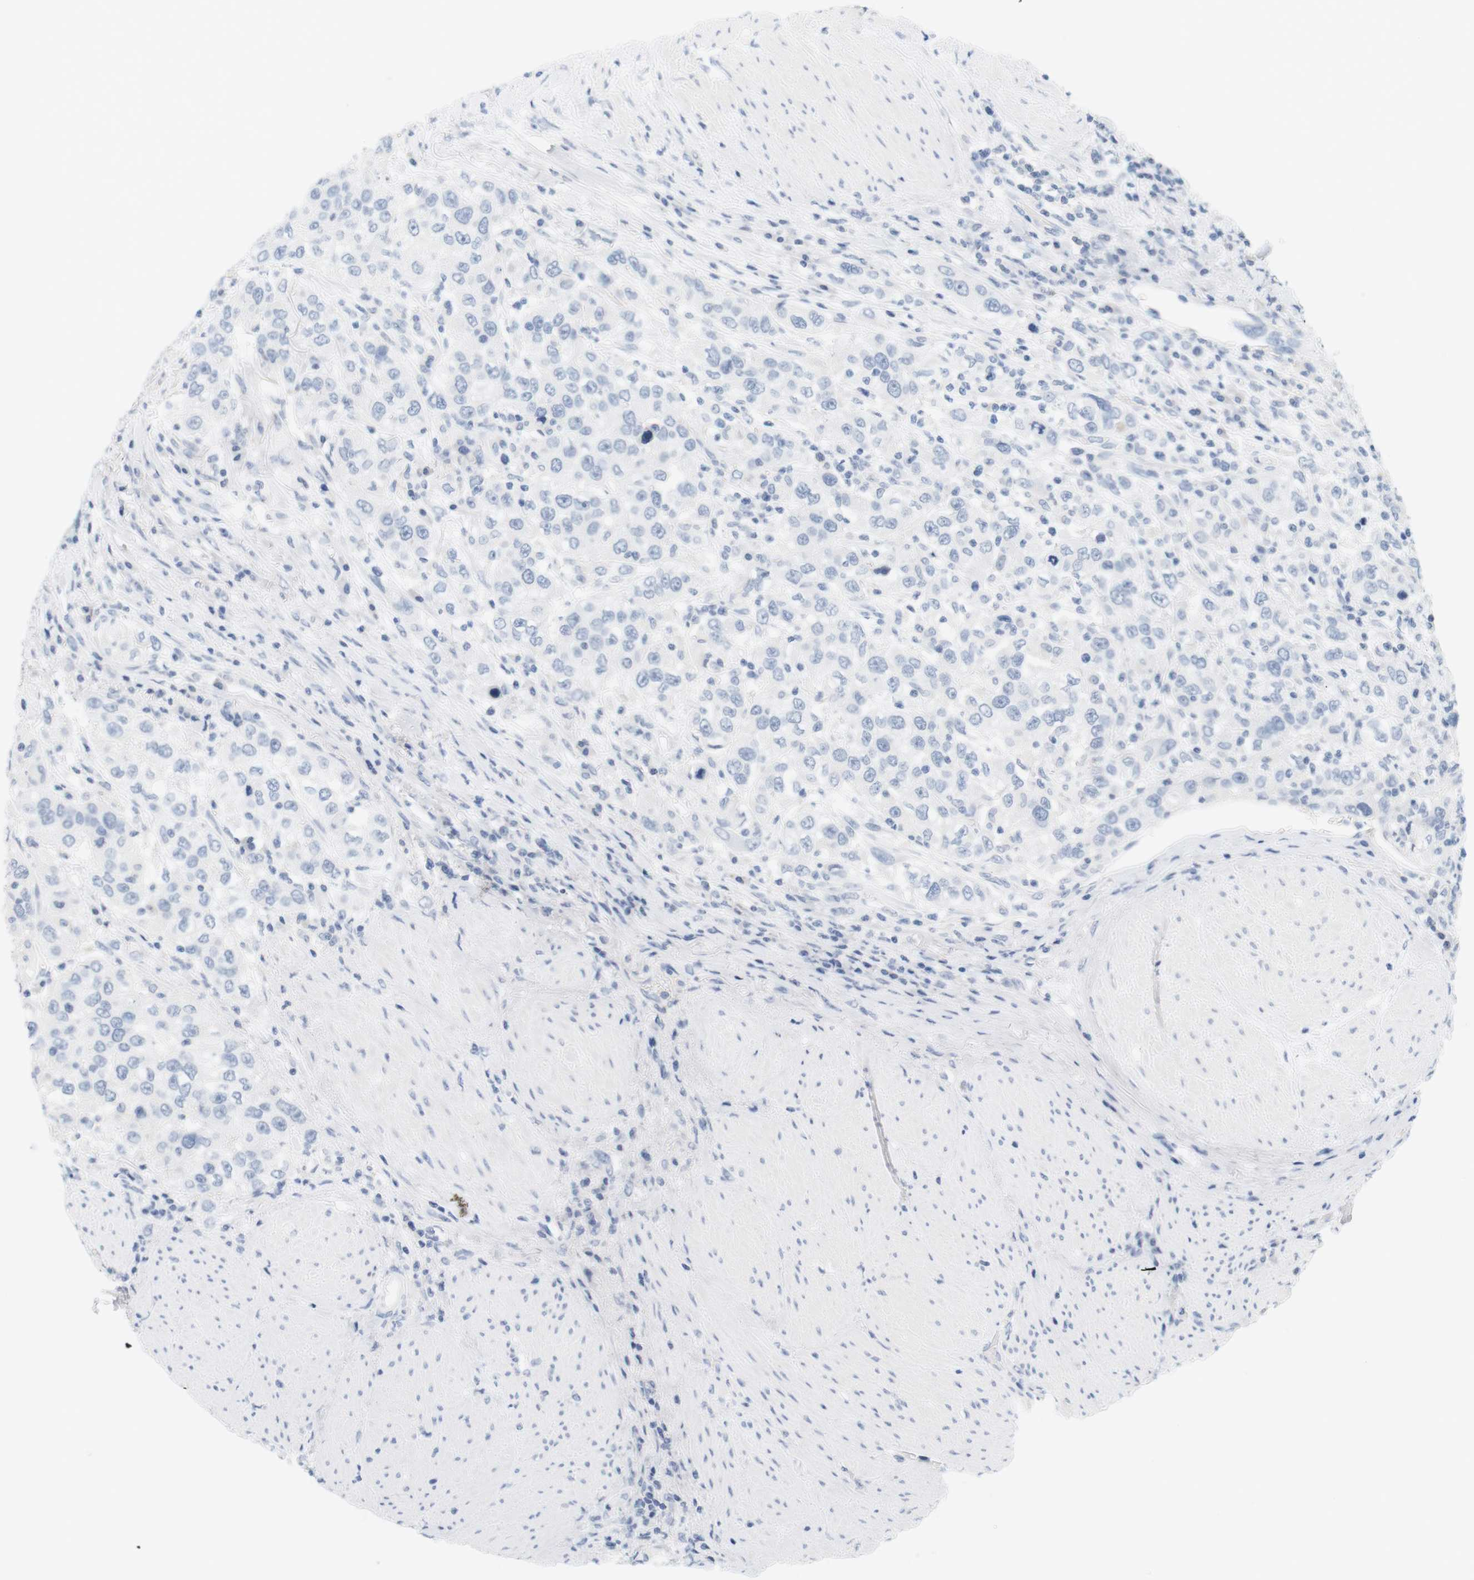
{"staining": {"intensity": "negative", "quantity": "none", "location": "none"}, "tissue": "urothelial cancer", "cell_type": "Tumor cells", "image_type": "cancer", "snomed": [{"axis": "morphology", "description": "Urothelial carcinoma, High grade"}, {"axis": "topography", "description": "Urinary bladder"}], "caption": "DAB immunohistochemical staining of human urothelial cancer demonstrates no significant staining in tumor cells. The staining is performed using DAB (3,3'-diaminobenzidine) brown chromogen with nuclei counter-stained in using hematoxylin.", "gene": "OPRM1", "patient": {"sex": "female", "age": 80}}